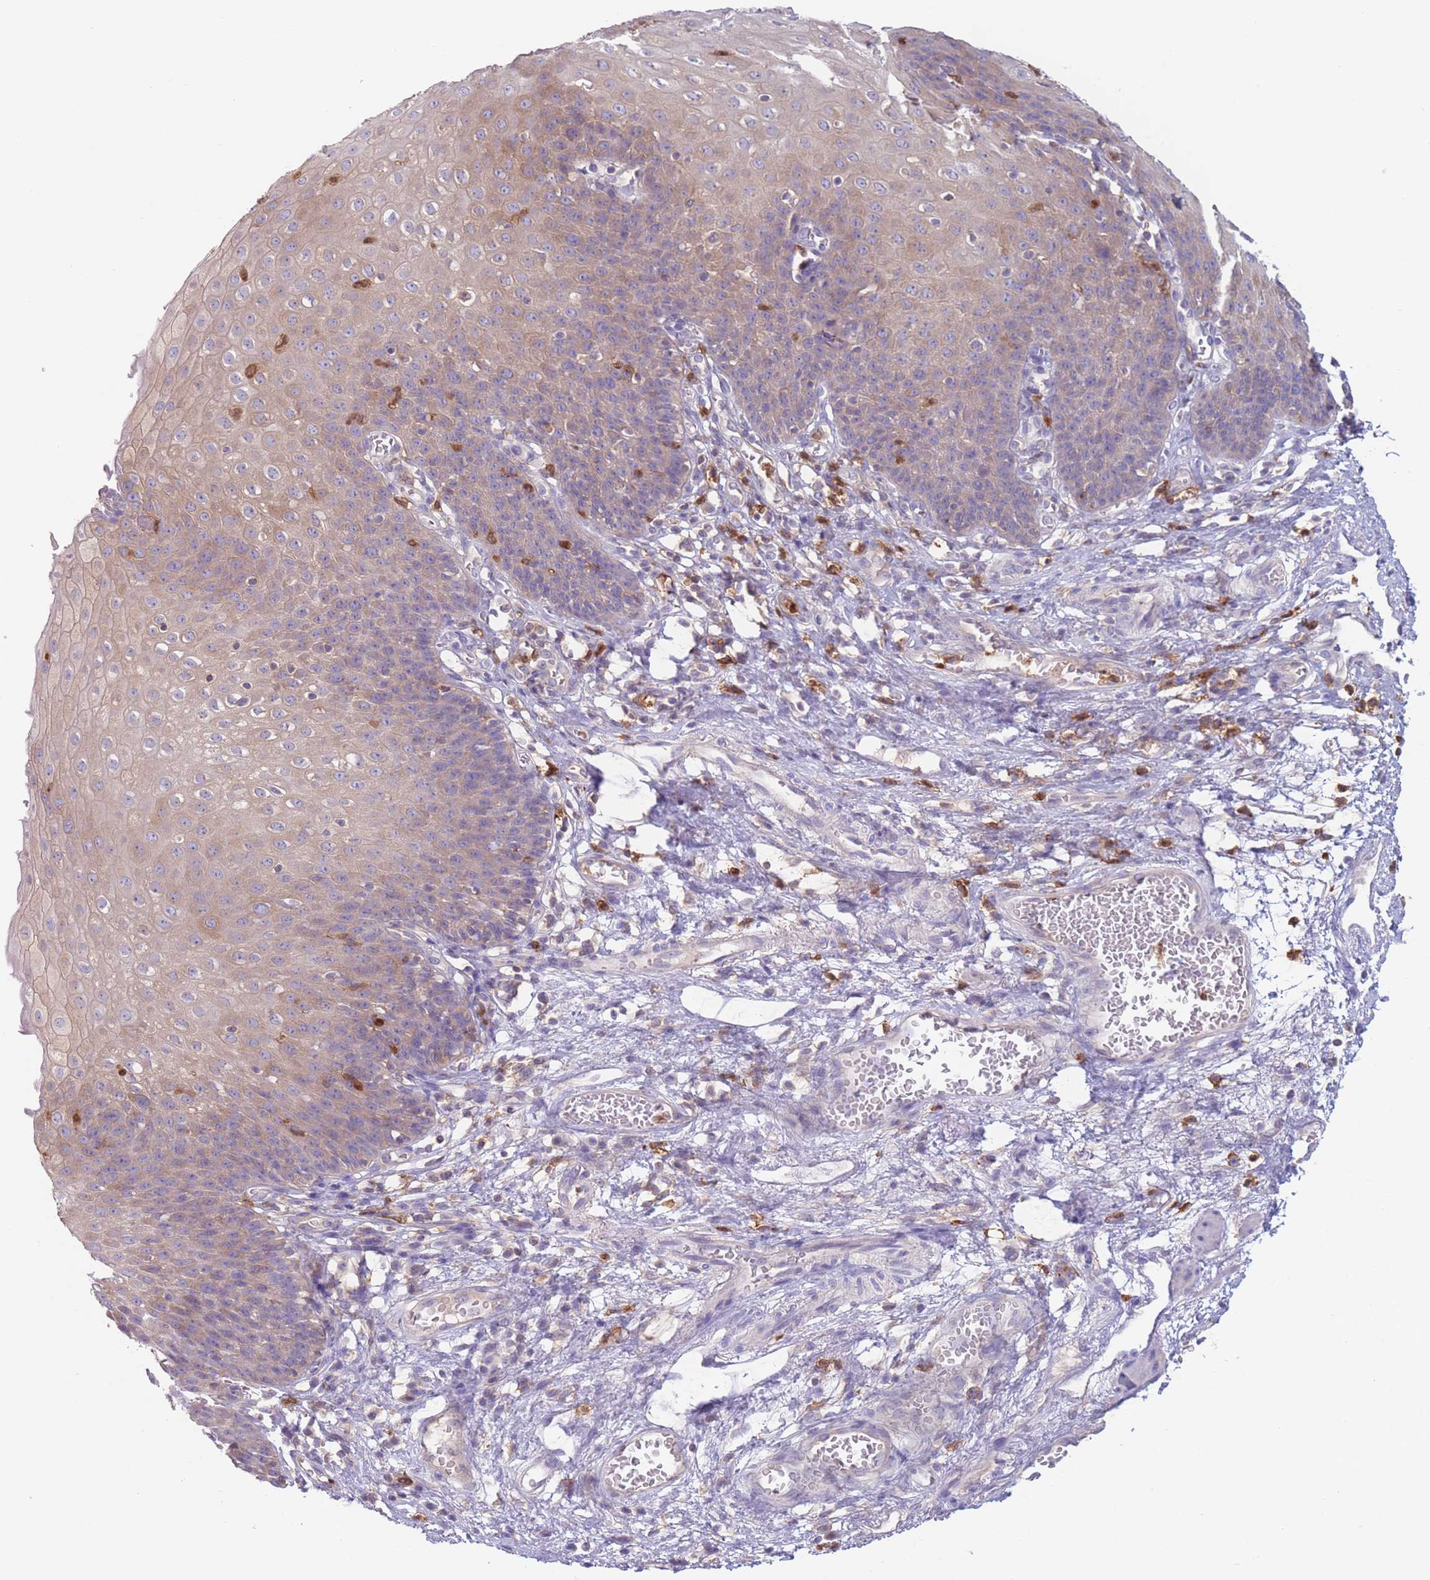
{"staining": {"intensity": "moderate", "quantity": "25%-75%", "location": "cytoplasmic/membranous"}, "tissue": "esophagus", "cell_type": "Squamous epithelial cells", "image_type": "normal", "snomed": [{"axis": "morphology", "description": "Normal tissue, NOS"}, {"axis": "topography", "description": "Esophagus"}], "caption": "High-power microscopy captured an immunohistochemistry photomicrograph of normal esophagus, revealing moderate cytoplasmic/membranous expression in about 25%-75% of squamous epithelial cells.", "gene": "ST3GAL4", "patient": {"sex": "male", "age": 71}}